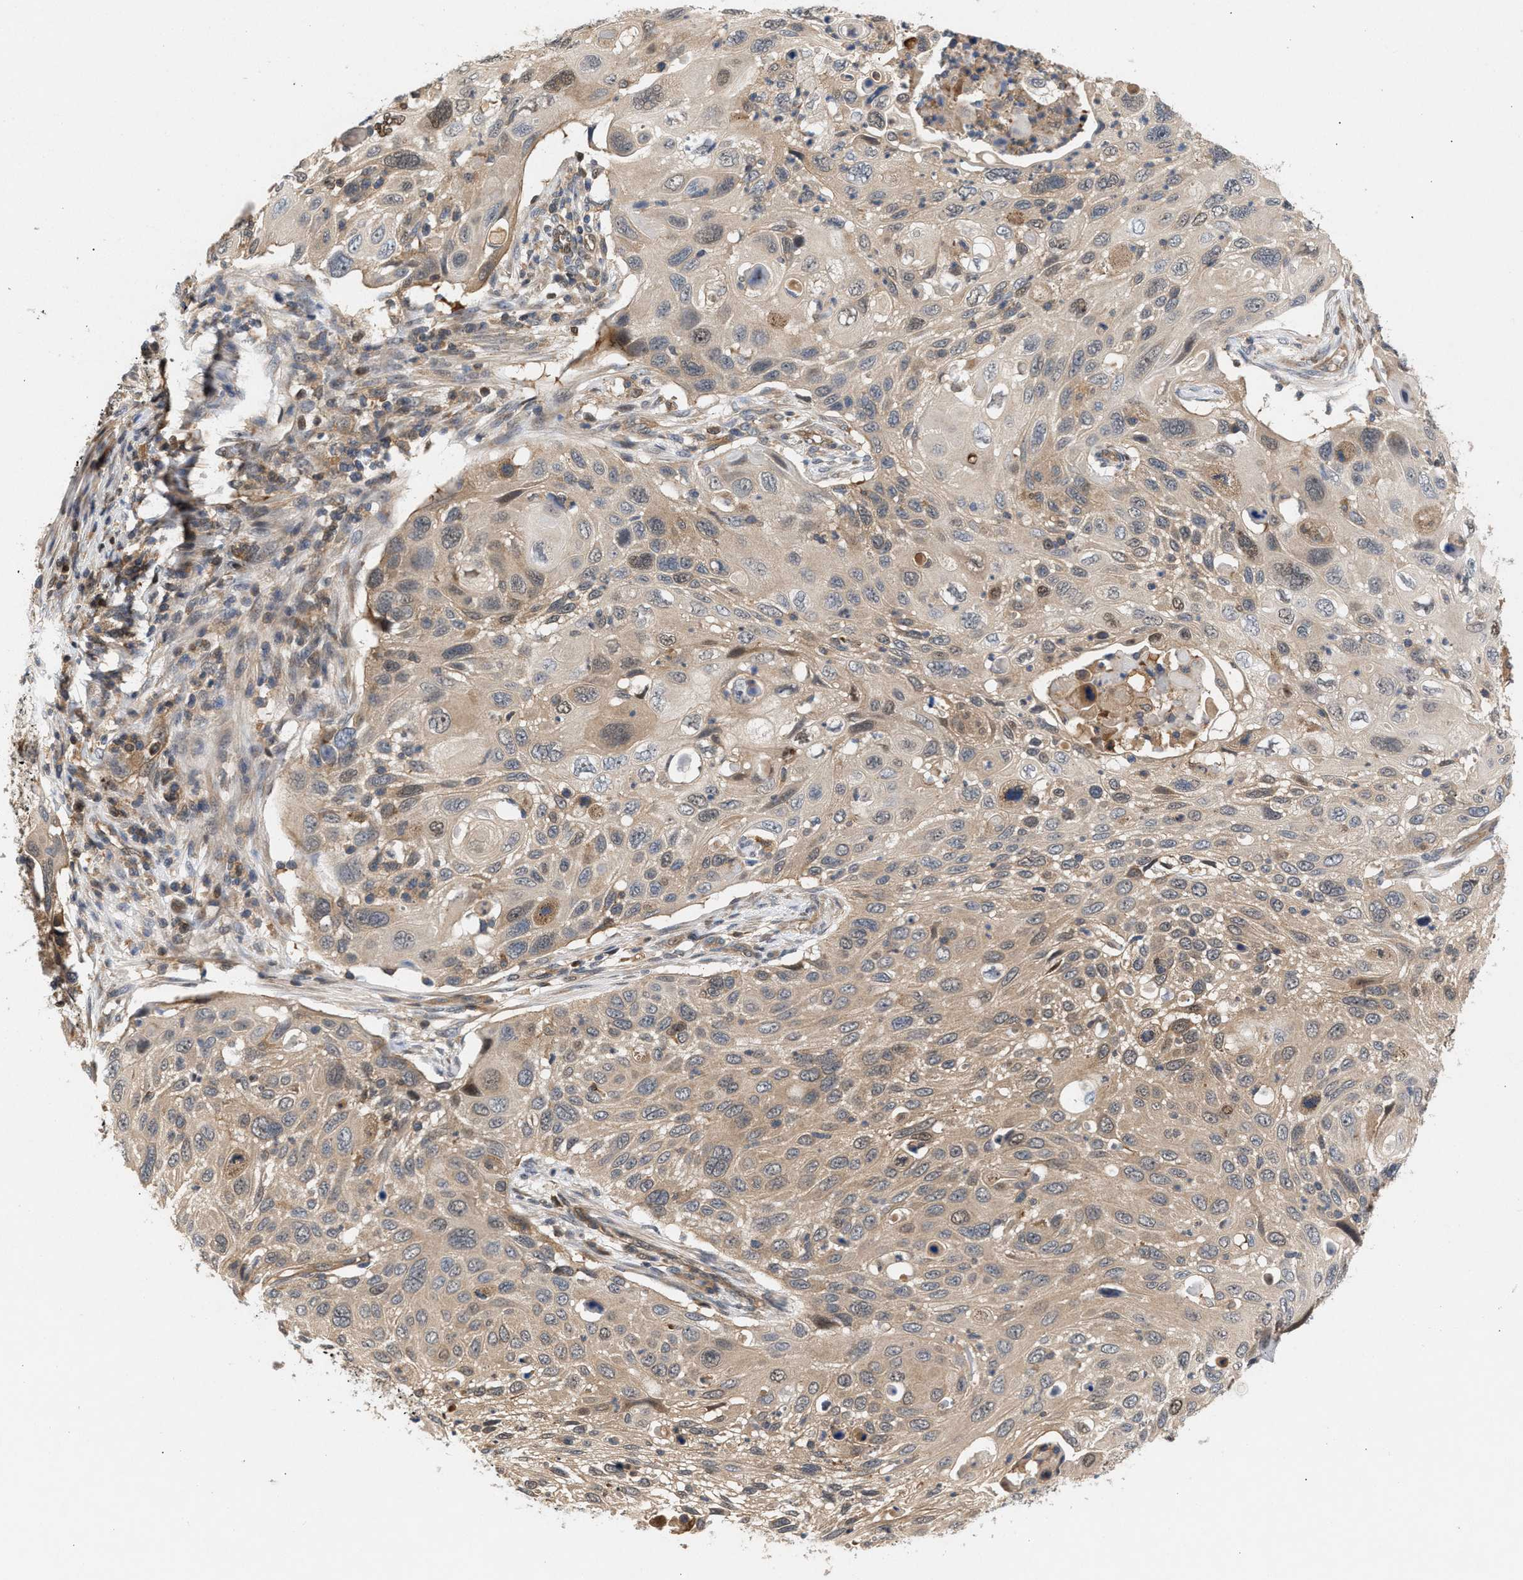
{"staining": {"intensity": "weak", "quantity": ">75%", "location": "cytoplasmic/membranous"}, "tissue": "cervical cancer", "cell_type": "Tumor cells", "image_type": "cancer", "snomed": [{"axis": "morphology", "description": "Squamous cell carcinoma, NOS"}, {"axis": "topography", "description": "Cervix"}], "caption": "Protein expression analysis of cervical cancer demonstrates weak cytoplasmic/membranous expression in approximately >75% of tumor cells.", "gene": "GLOD4", "patient": {"sex": "female", "age": 70}}